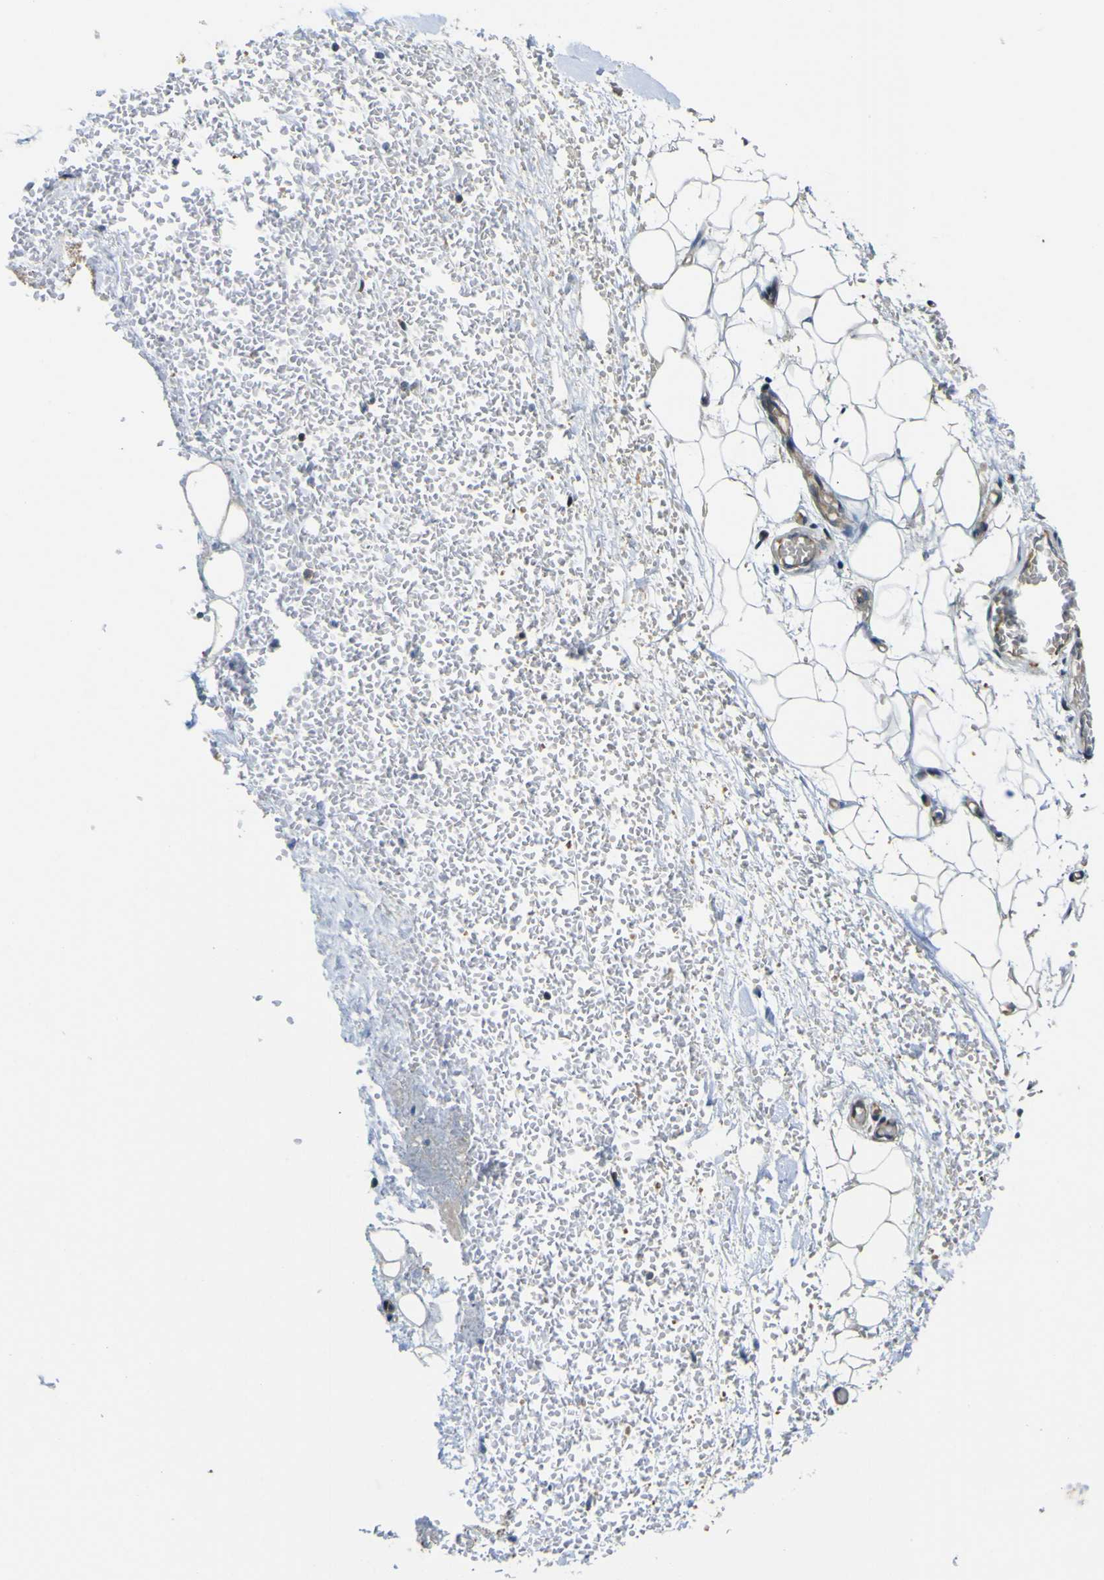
{"staining": {"intensity": "weak", "quantity": "25%-75%", "location": "cytoplasmic/membranous"}, "tissue": "adipose tissue", "cell_type": "Adipocytes", "image_type": "normal", "snomed": [{"axis": "morphology", "description": "Normal tissue, NOS"}, {"axis": "morphology", "description": "Adenocarcinoma, NOS"}, {"axis": "topography", "description": "Esophagus"}], "caption": "IHC staining of benign adipose tissue, which reveals low levels of weak cytoplasmic/membranous positivity in about 25%-75% of adipocytes indicating weak cytoplasmic/membranous protein staining. The staining was performed using DAB (3,3'-diaminobenzidine) (brown) for protein detection and nuclei were counterstained in hematoxylin (blue).", "gene": "KDM7A", "patient": {"sex": "male", "age": 62}}